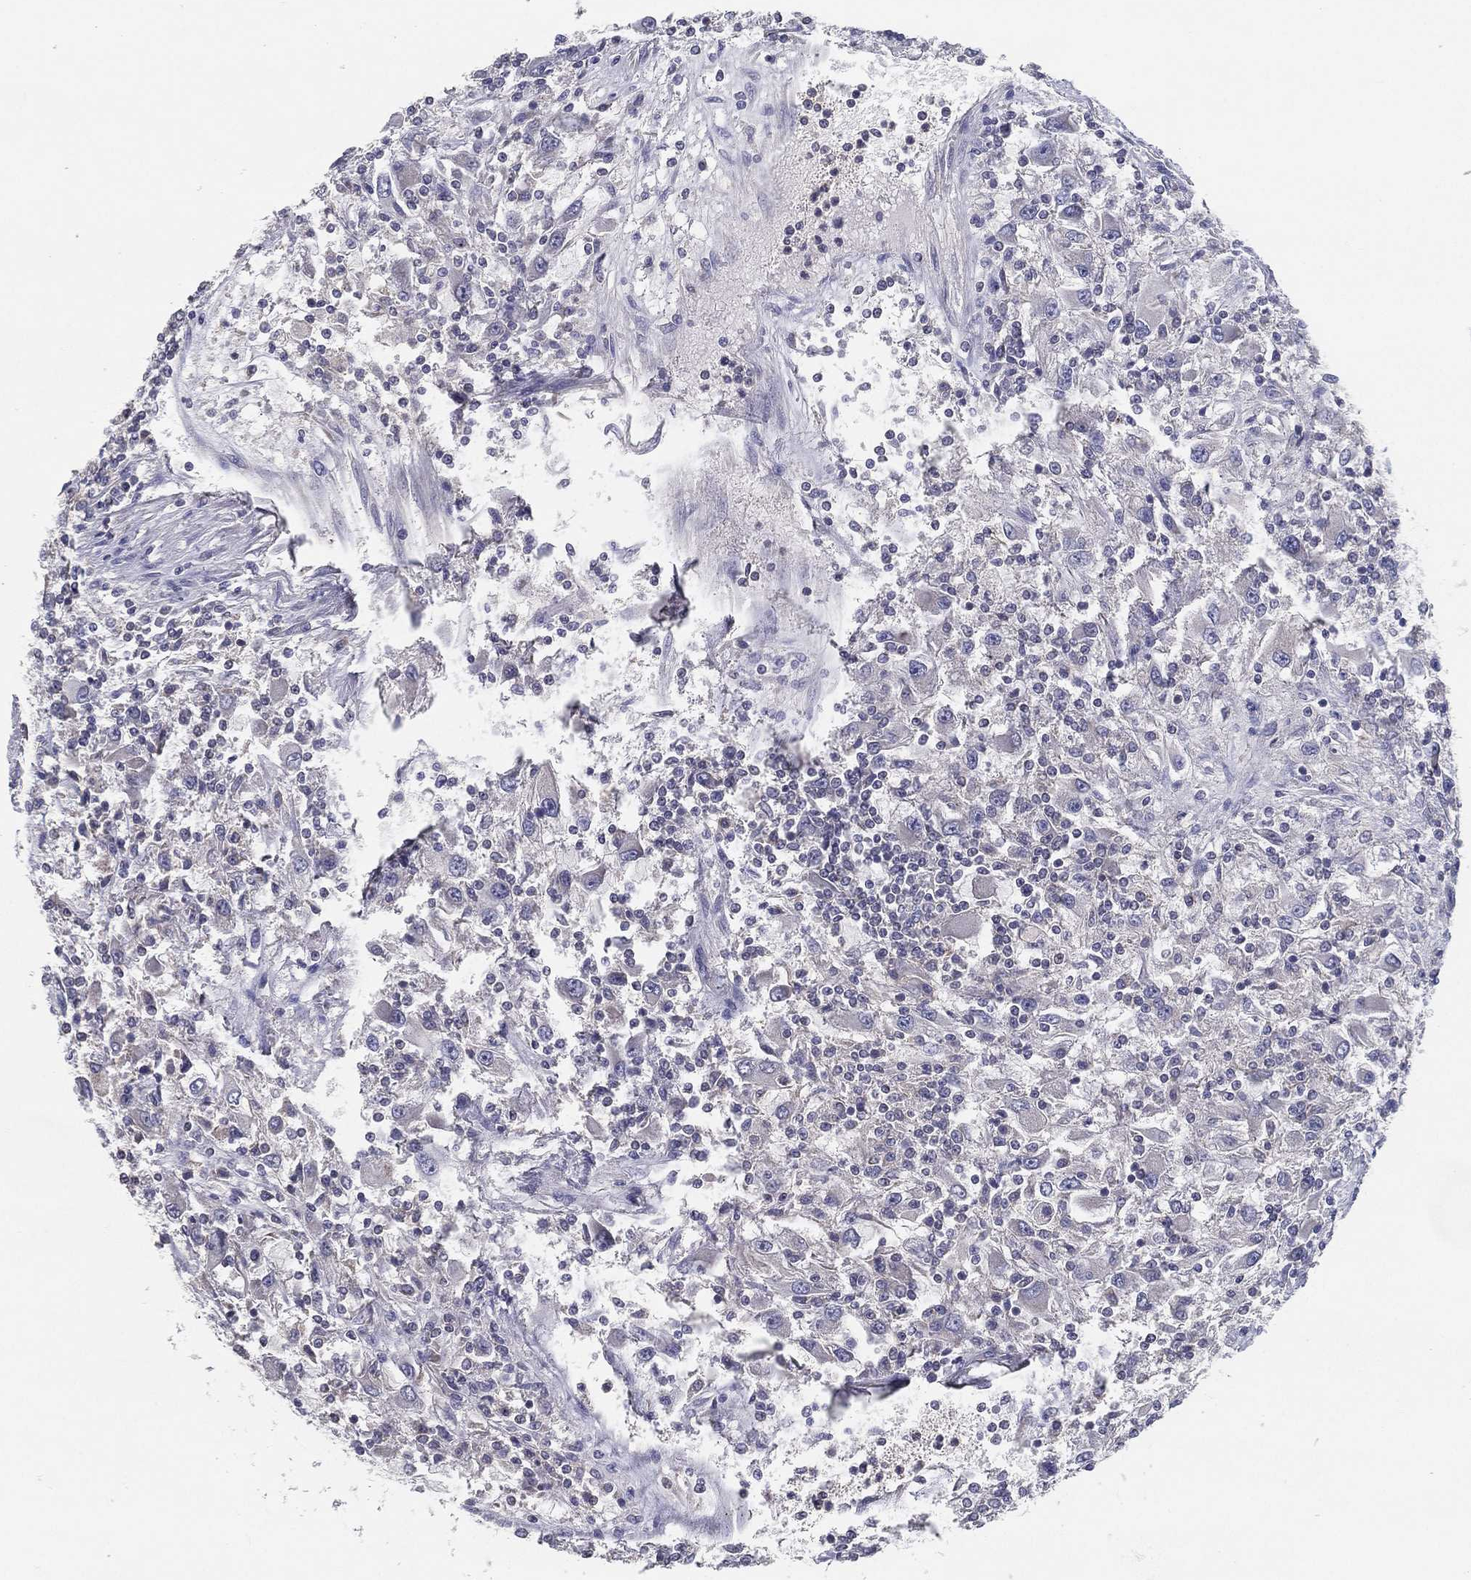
{"staining": {"intensity": "negative", "quantity": "none", "location": "none"}, "tissue": "renal cancer", "cell_type": "Tumor cells", "image_type": "cancer", "snomed": [{"axis": "morphology", "description": "Adenocarcinoma, NOS"}, {"axis": "topography", "description": "Kidney"}], "caption": "Tumor cells are negative for brown protein staining in renal cancer (adenocarcinoma). (Stains: DAB immunohistochemistry (IHC) with hematoxylin counter stain, Microscopy: brightfield microscopy at high magnification).", "gene": "PCSK1", "patient": {"sex": "female", "age": 67}}